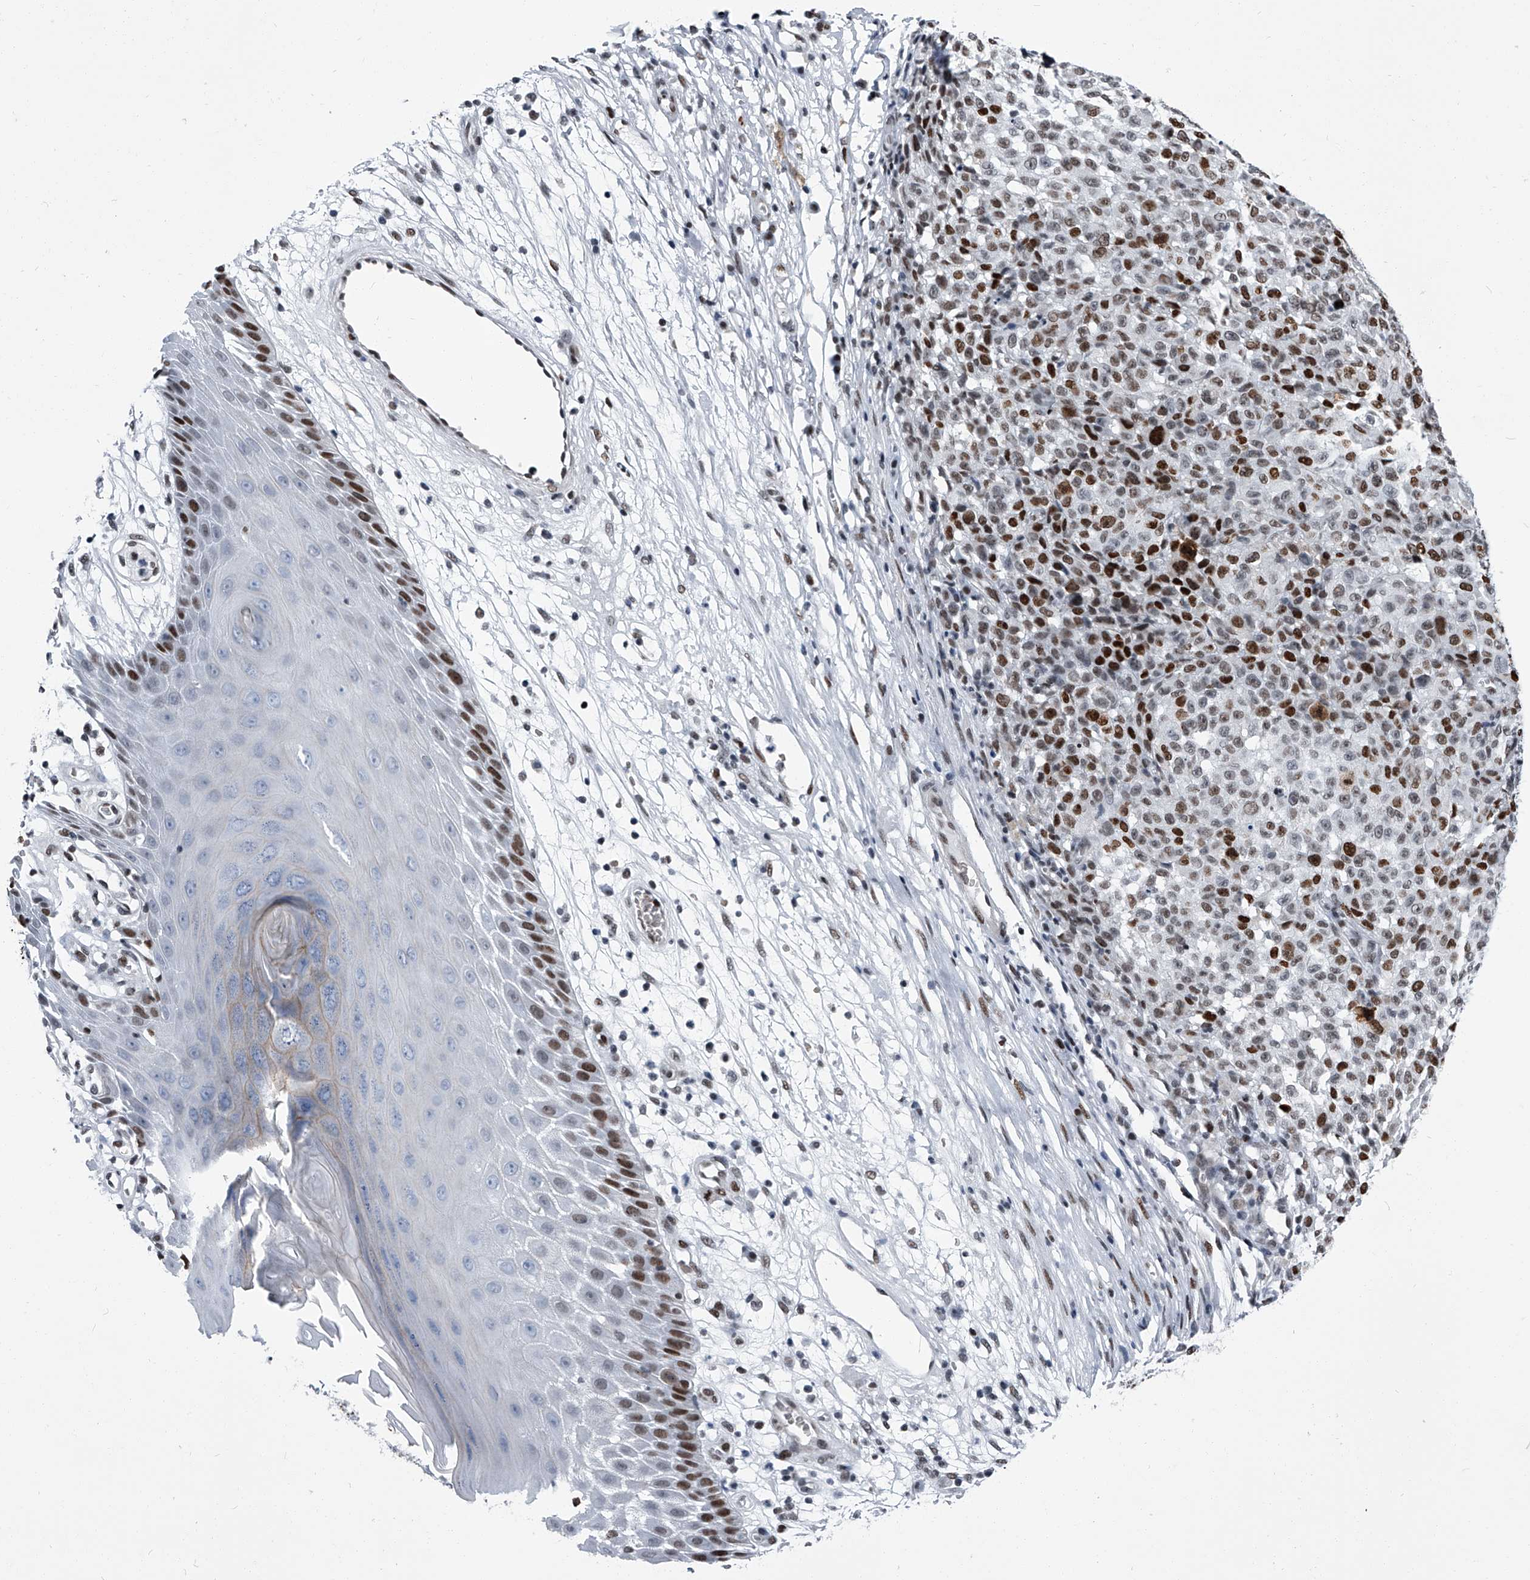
{"staining": {"intensity": "strong", "quantity": "25%-75%", "location": "nuclear"}, "tissue": "melanoma", "cell_type": "Tumor cells", "image_type": "cancer", "snomed": [{"axis": "morphology", "description": "Malignant melanoma, NOS"}, {"axis": "topography", "description": "Skin"}], "caption": "Tumor cells demonstrate strong nuclear positivity in approximately 25%-75% of cells in melanoma.", "gene": "SIM2", "patient": {"sex": "female", "age": 82}}